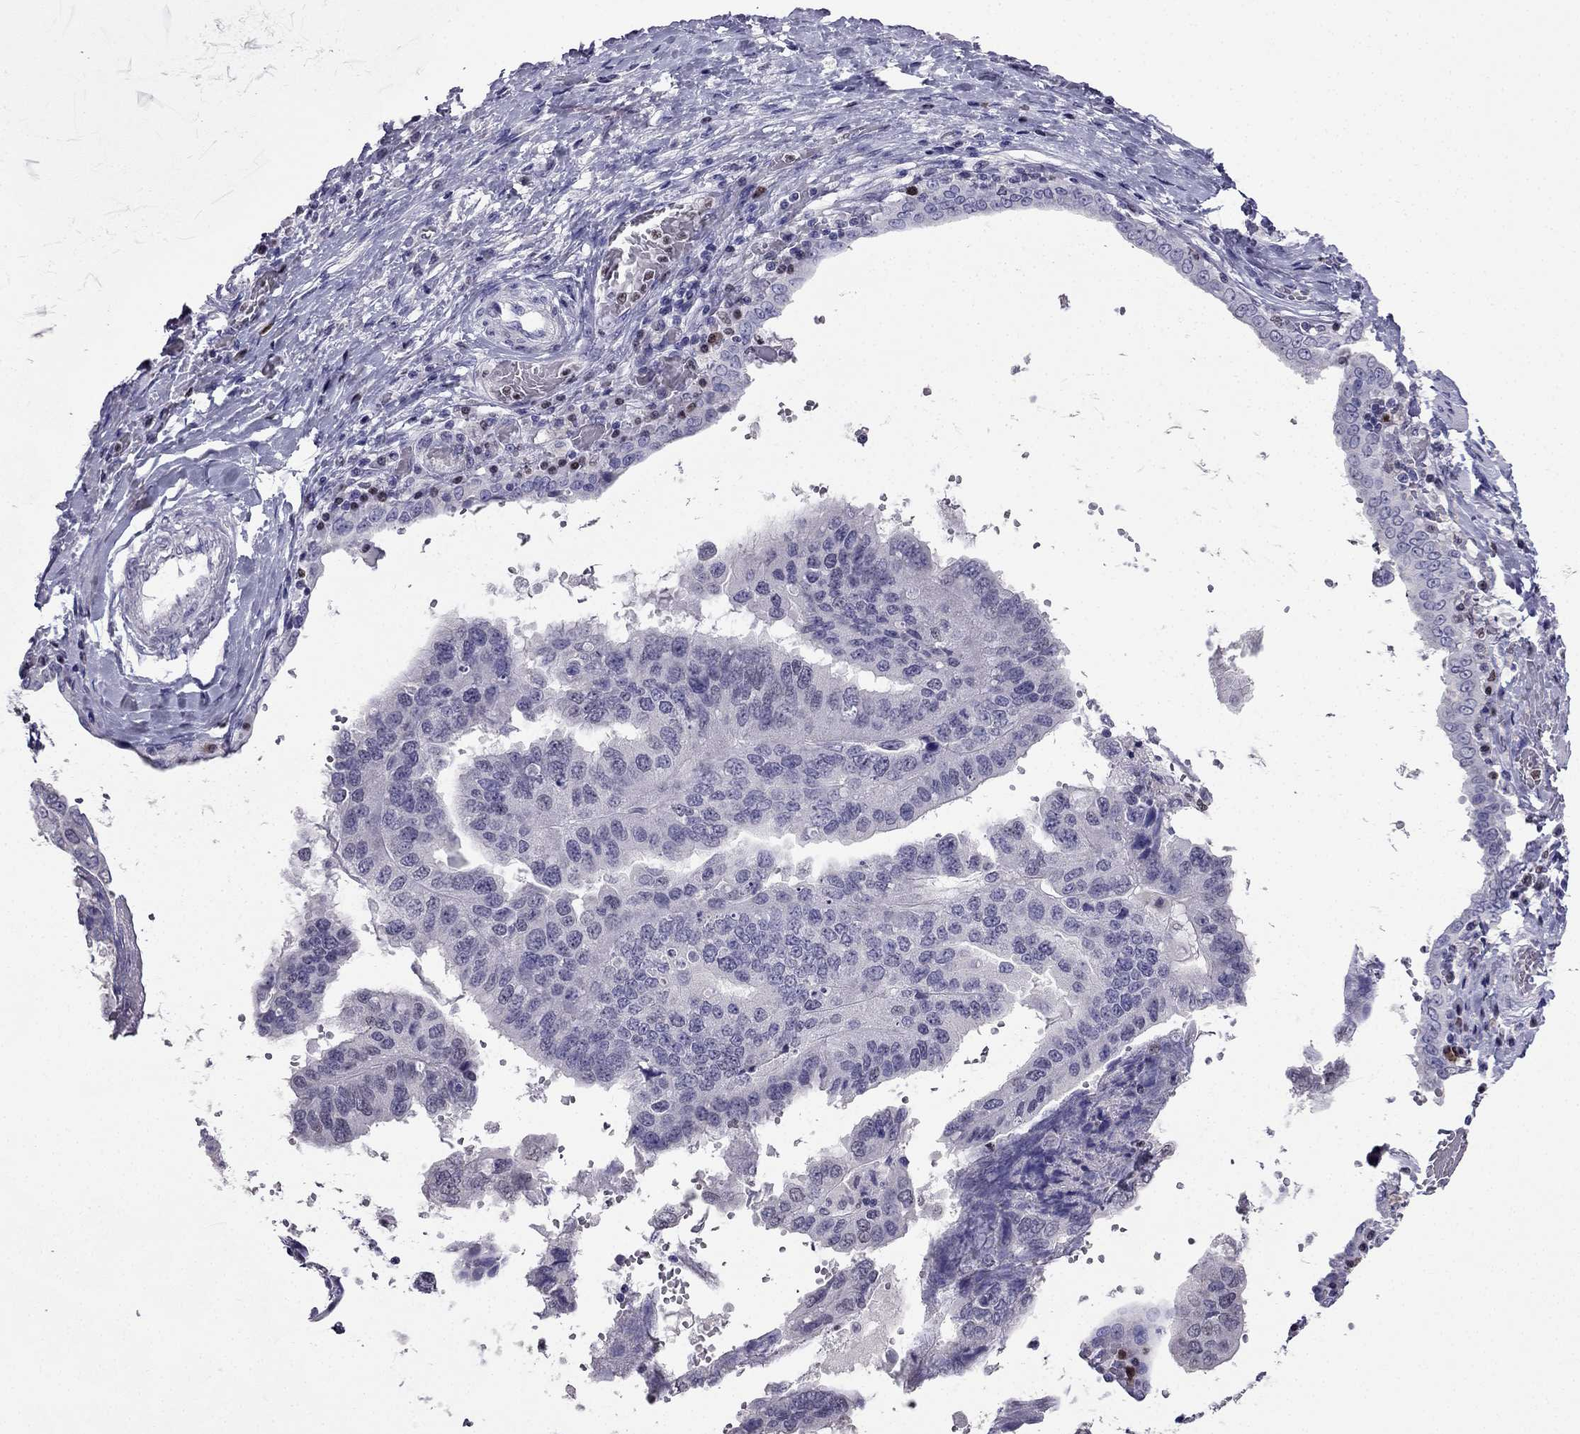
{"staining": {"intensity": "negative", "quantity": "none", "location": "none"}, "tissue": "ovarian cancer", "cell_type": "Tumor cells", "image_type": "cancer", "snomed": [{"axis": "morphology", "description": "Cystadenocarcinoma, serous, NOS"}, {"axis": "topography", "description": "Ovary"}], "caption": "Ovarian cancer (serous cystadenocarcinoma) stained for a protein using immunohistochemistry shows no positivity tumor cells.", "gene": "ARID3A", "patient": {"sex": "female", "age": 79}}